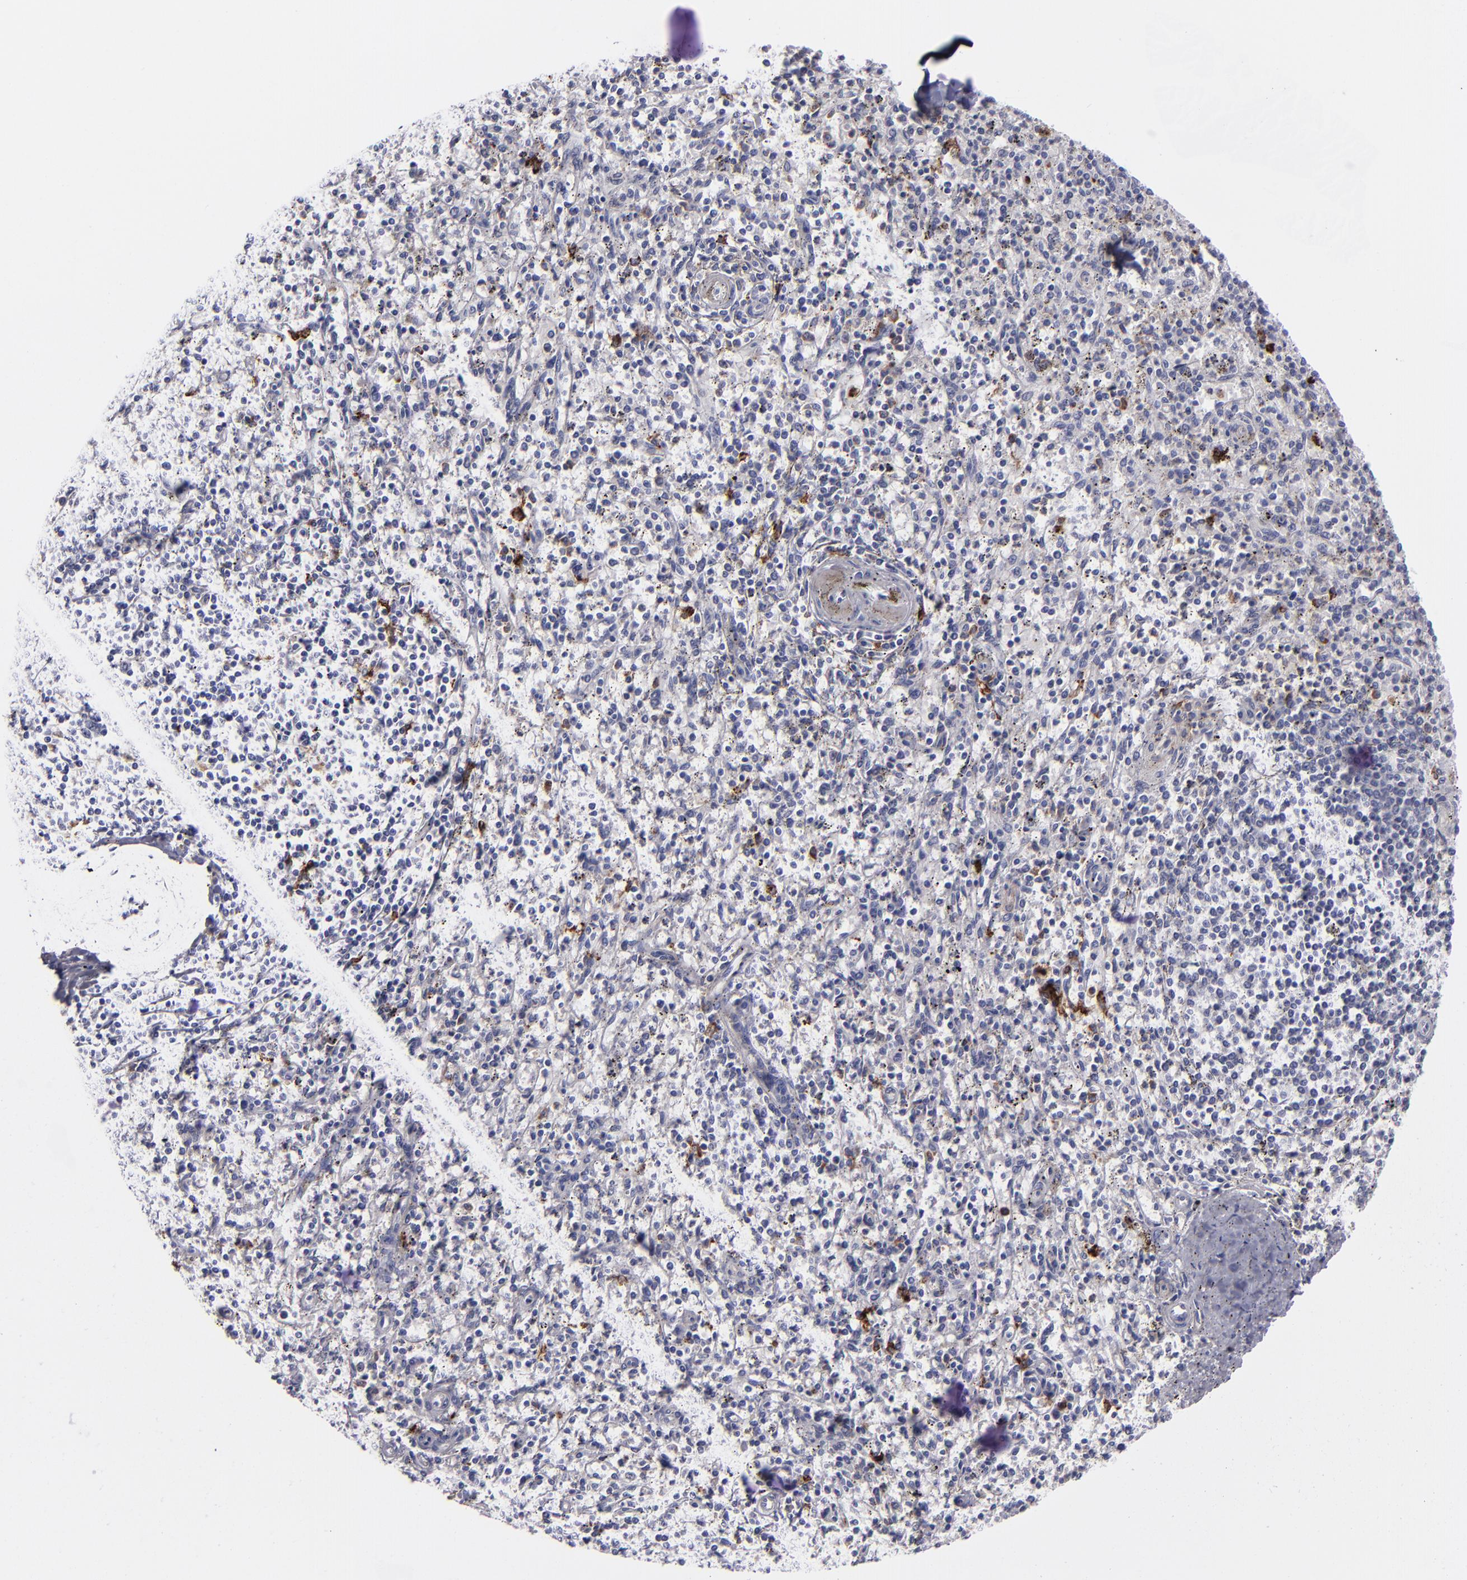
{"staining": {"intensity": "moderate", "quantity": "<25%", "location": "cytoplasmic/membranous"}, "tissue": "spleen", "cell_type": "Cells in red pulp", "image_type": "normal", "snomed": [{"axis": "morphology", "description": "Normal tissue, NOS"}, {"axis": "topography", "description": "Spleen"}], "caption": "Brown immunohistochemical staining in normal human spleen exhibits moderate cytoplasmic/membranous staining in approximately <25% of cells in red pulp.", "gene": "ANPEP", "patient": {"sex": "male", "age": 72}}